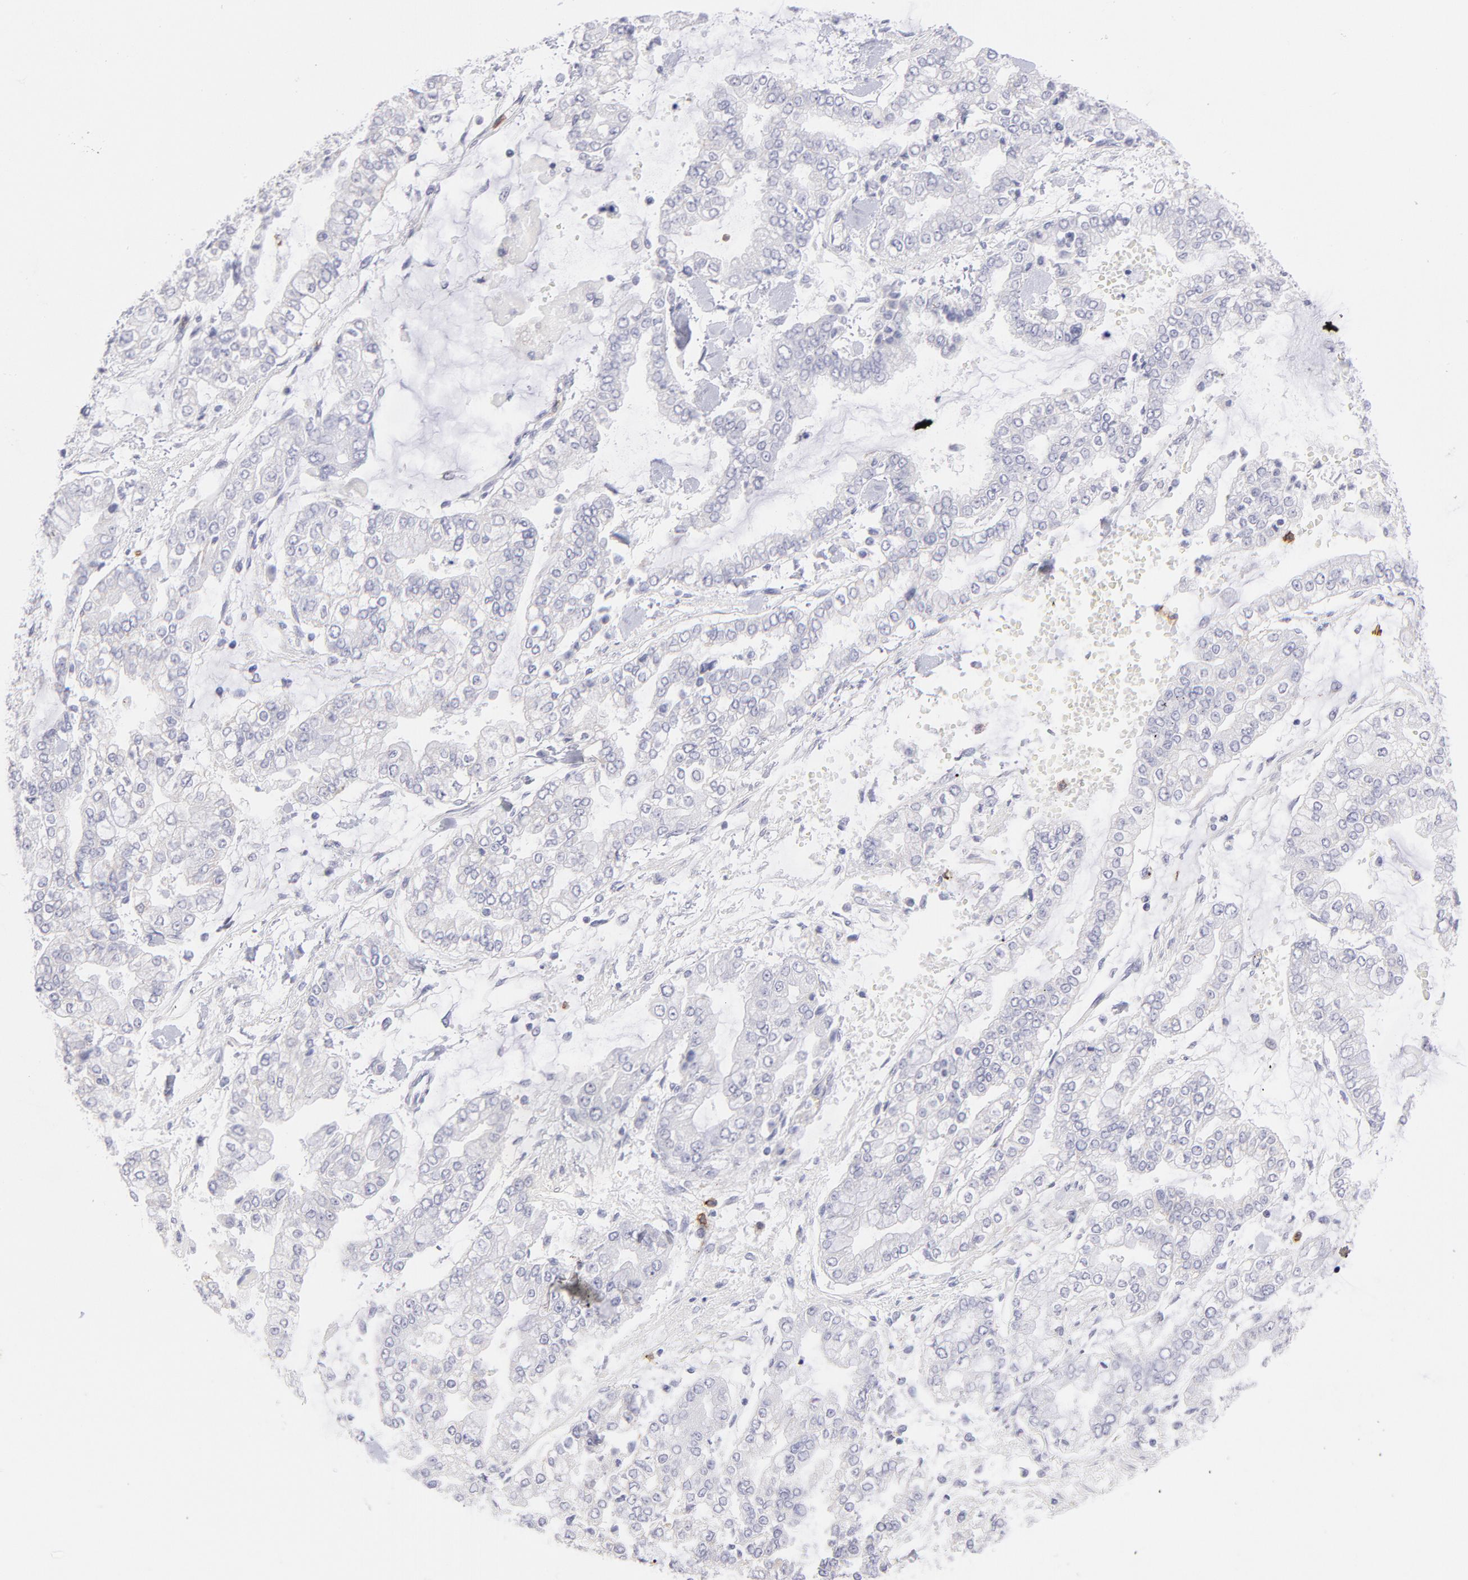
{"staining": {"intensity": "negative", "quantity": "none", "location": "none"}, "tissue": "stomach cancer", "cell_type": "Tumor cells", "image_type": "cancer", "snomed": [{"axis": "morphology", "description": "Normal tissue, NOS"}, {"axis": "morphology", "description": "Adenocarcinoma, NOS"}, {"axis": "topography", "description": "Stomach, upper"}, {"axis": "topography", "description": "Stomach"}], "caption": "Tumor cells are negative for brown protein staining in adenocarcinoma (stomach).", "gene": "LTB4R", "patient": {"sex": "male", "age": 76}}